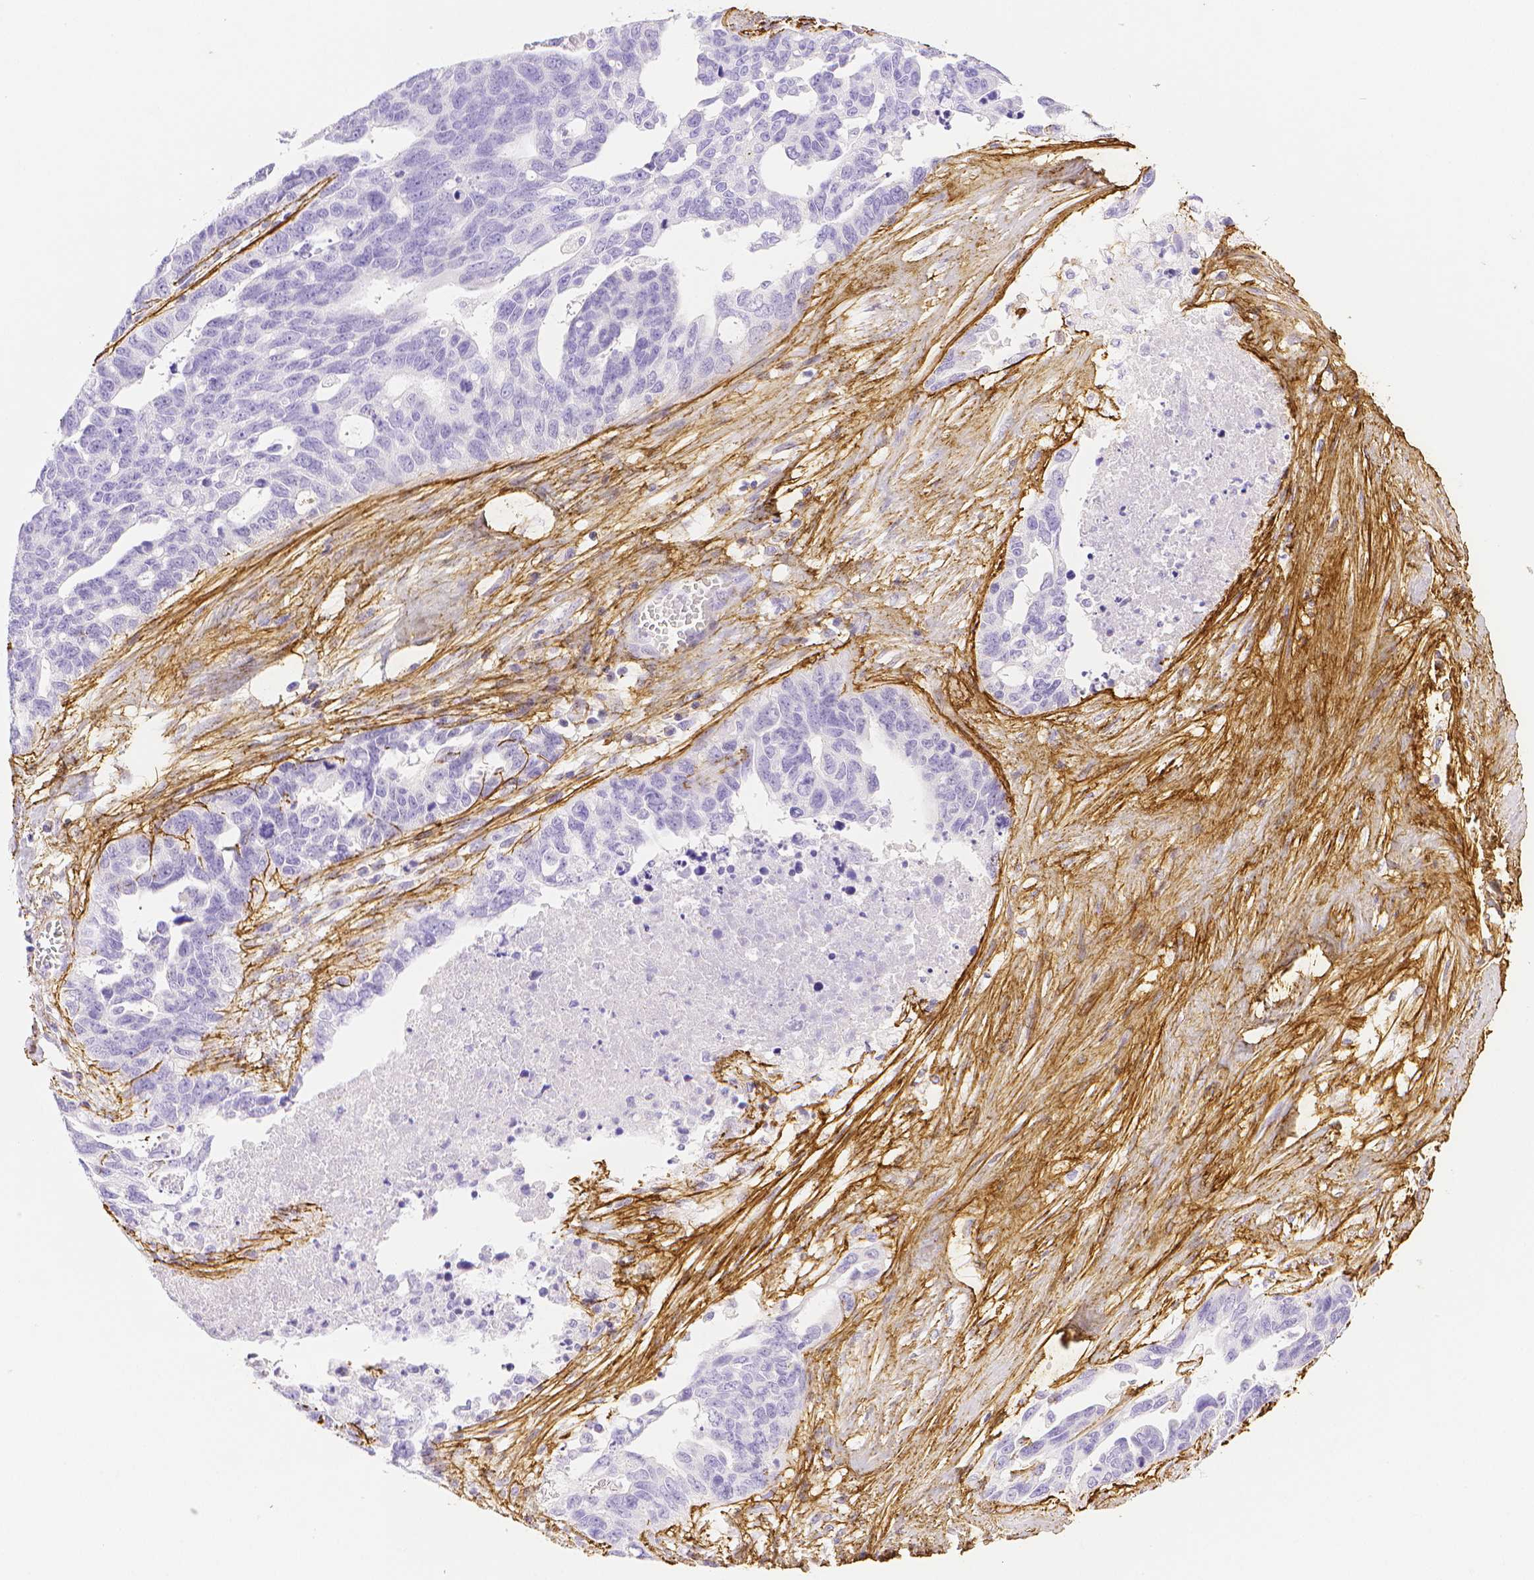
{"staining": {"intensity": "negative", "quantity": "none", "location": "none"}, "tissue": "ovarian cancer", "cell_type": "Tumor cells", "image_type": "cancer", "snomed": [{"axis": "morphology", "description": "Cystadenocarcinoma, serous, NOS"}, {"axis": "topography", "description": "Ovary"}], "caption": "An immunohistochemistry (IHC) image of ovarian cancer is shown. There is no staining in tumor cells of ovarian cancer.", "gene": "FBN1", "patient": {"sex": "female", "age": 69}}